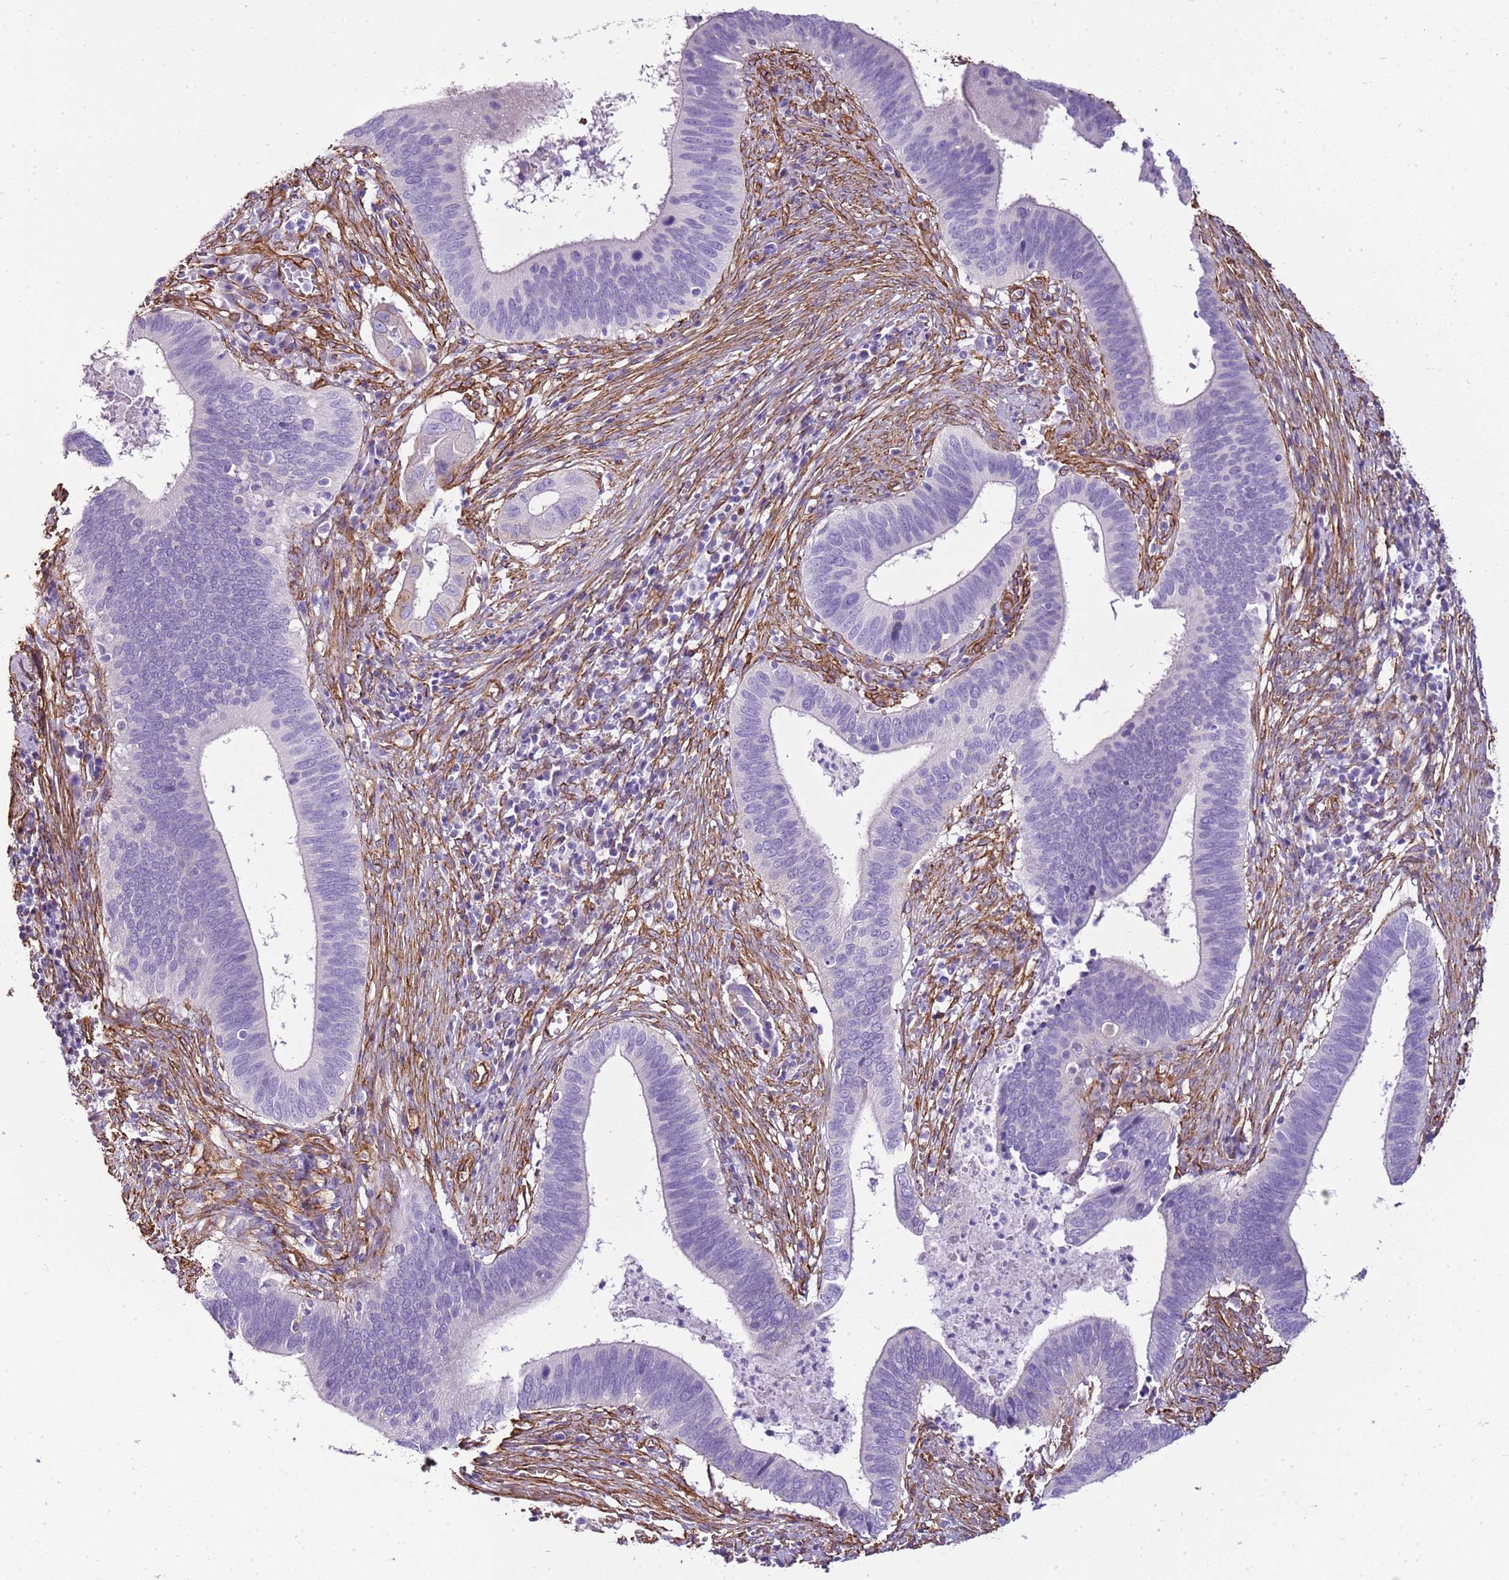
{"staining": {"intensity": "negative", "quantity": "none", "location": "none"}, "tissue": "cervical cancer", "cell_type": "Tumor cells", "image_type": "cancer", "snomed": [{"axis": "morphology", "description": "Adenocarcinoma, NOS"}, {"axis": "topography", "description": "Cervix"}], "caption": "Human adenocarcinoma (cervical) stained for a protein using immunohistochemistry (IHC) reveals no expression in tumor cells.", "gene": "CTDSPL", "patient": {"sex": "female", "age": 42}}